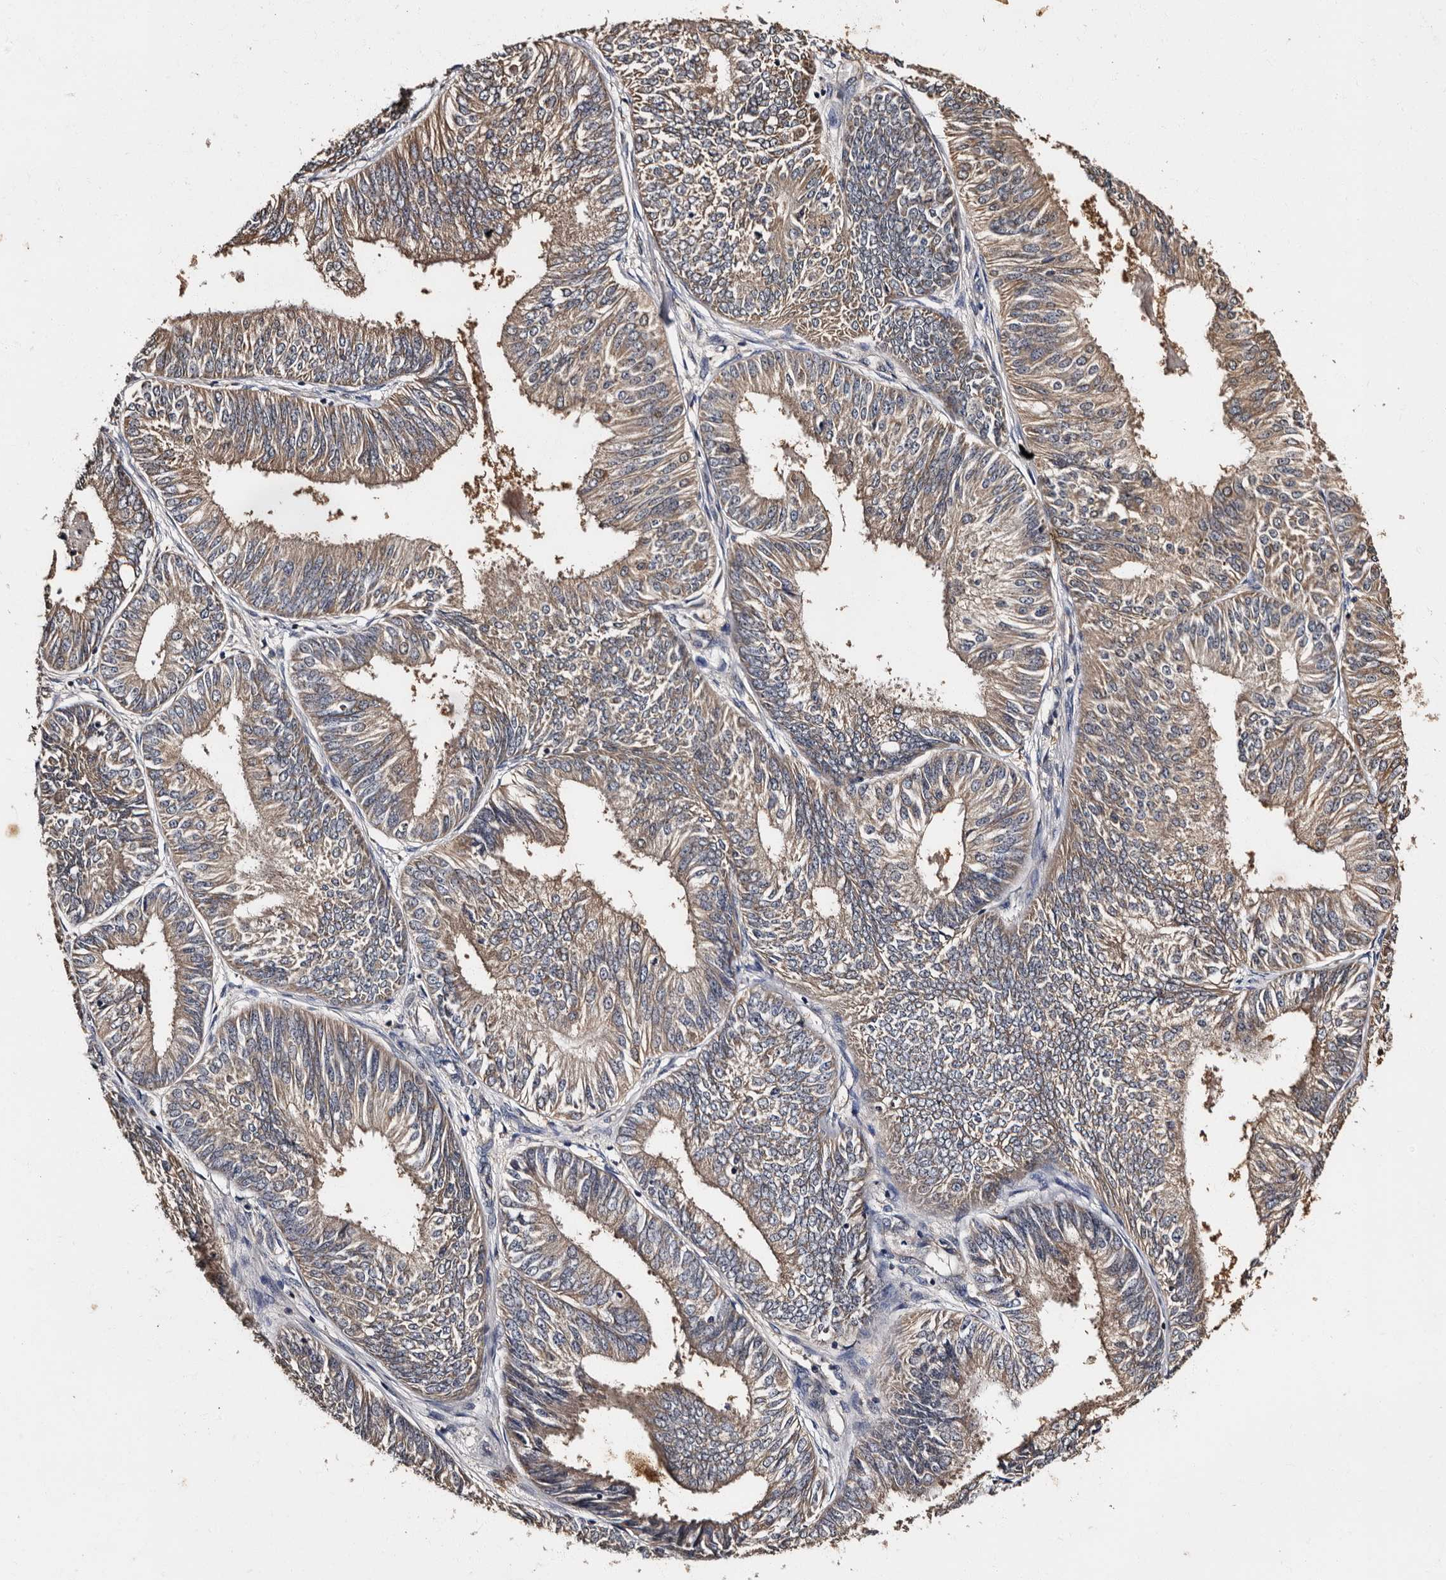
{"staining": {"intensity": "weak", "quantity": ">75%", "location": "cytoplasmic/membranous"}, "tissue": "endometrial cancer", "cell_type": "Tumor cells", "image_type": "cancer", "snomed": [{"axis": "morphology", "description": "Adenocarcinoma, NOS"}, {"axis": "topography", "description": "Endometrium"}], "caption": "A brown stain highlights weak cytoplasmic/membranous expression of a protein in endometrial cancer (adenocarcinoma) tumor cells.", "gene": "ADCK5", "patient": {"sex": "female", "age": 58}}